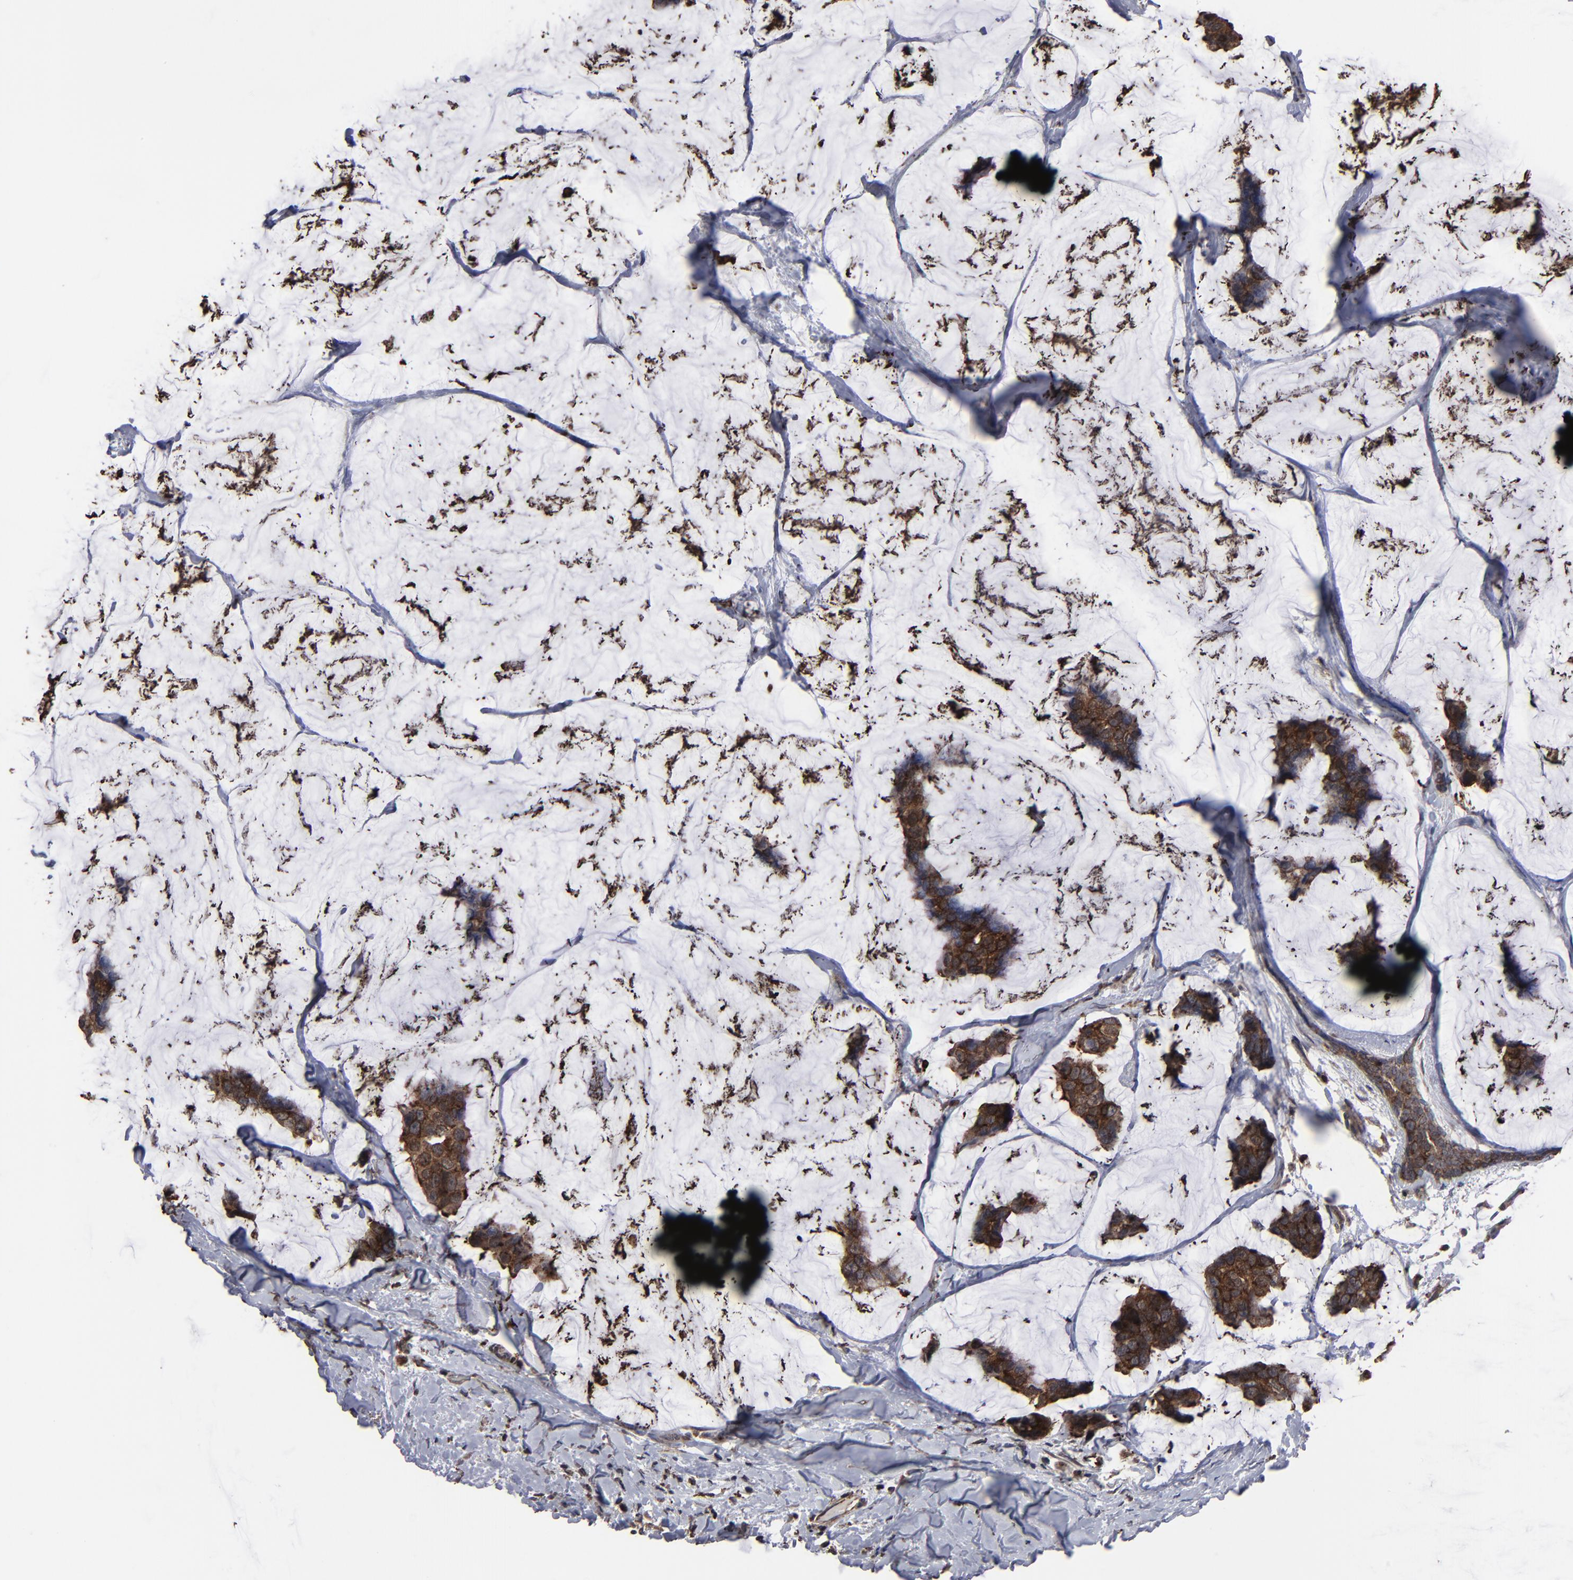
{"staining": {"intensity": "strong", "quantity": ">75%", "location": "cytoplasmic/membranous,nuclear"}, "tissue": "breast cancer", "cell_type": "Tumor cells", "image_type": "cancer", "snomed": [{"axis": "morphology", "description": "Normal tissue, NOS"}, {"axis": "morphology", "description": "Duct carcinoma"}, {"axis": "topography", "description": "Breast"}], "caption": "An IHC histopathology image of neoplastic tissue is shown. Protein staining in brown labels strong cytoplasmic/membranous and nuclear positivity in breast infiltrating ductal carcinoma within tumor cells.", "gene": "KIAA2026", "patient": {"sex": "female", "age": 50}}